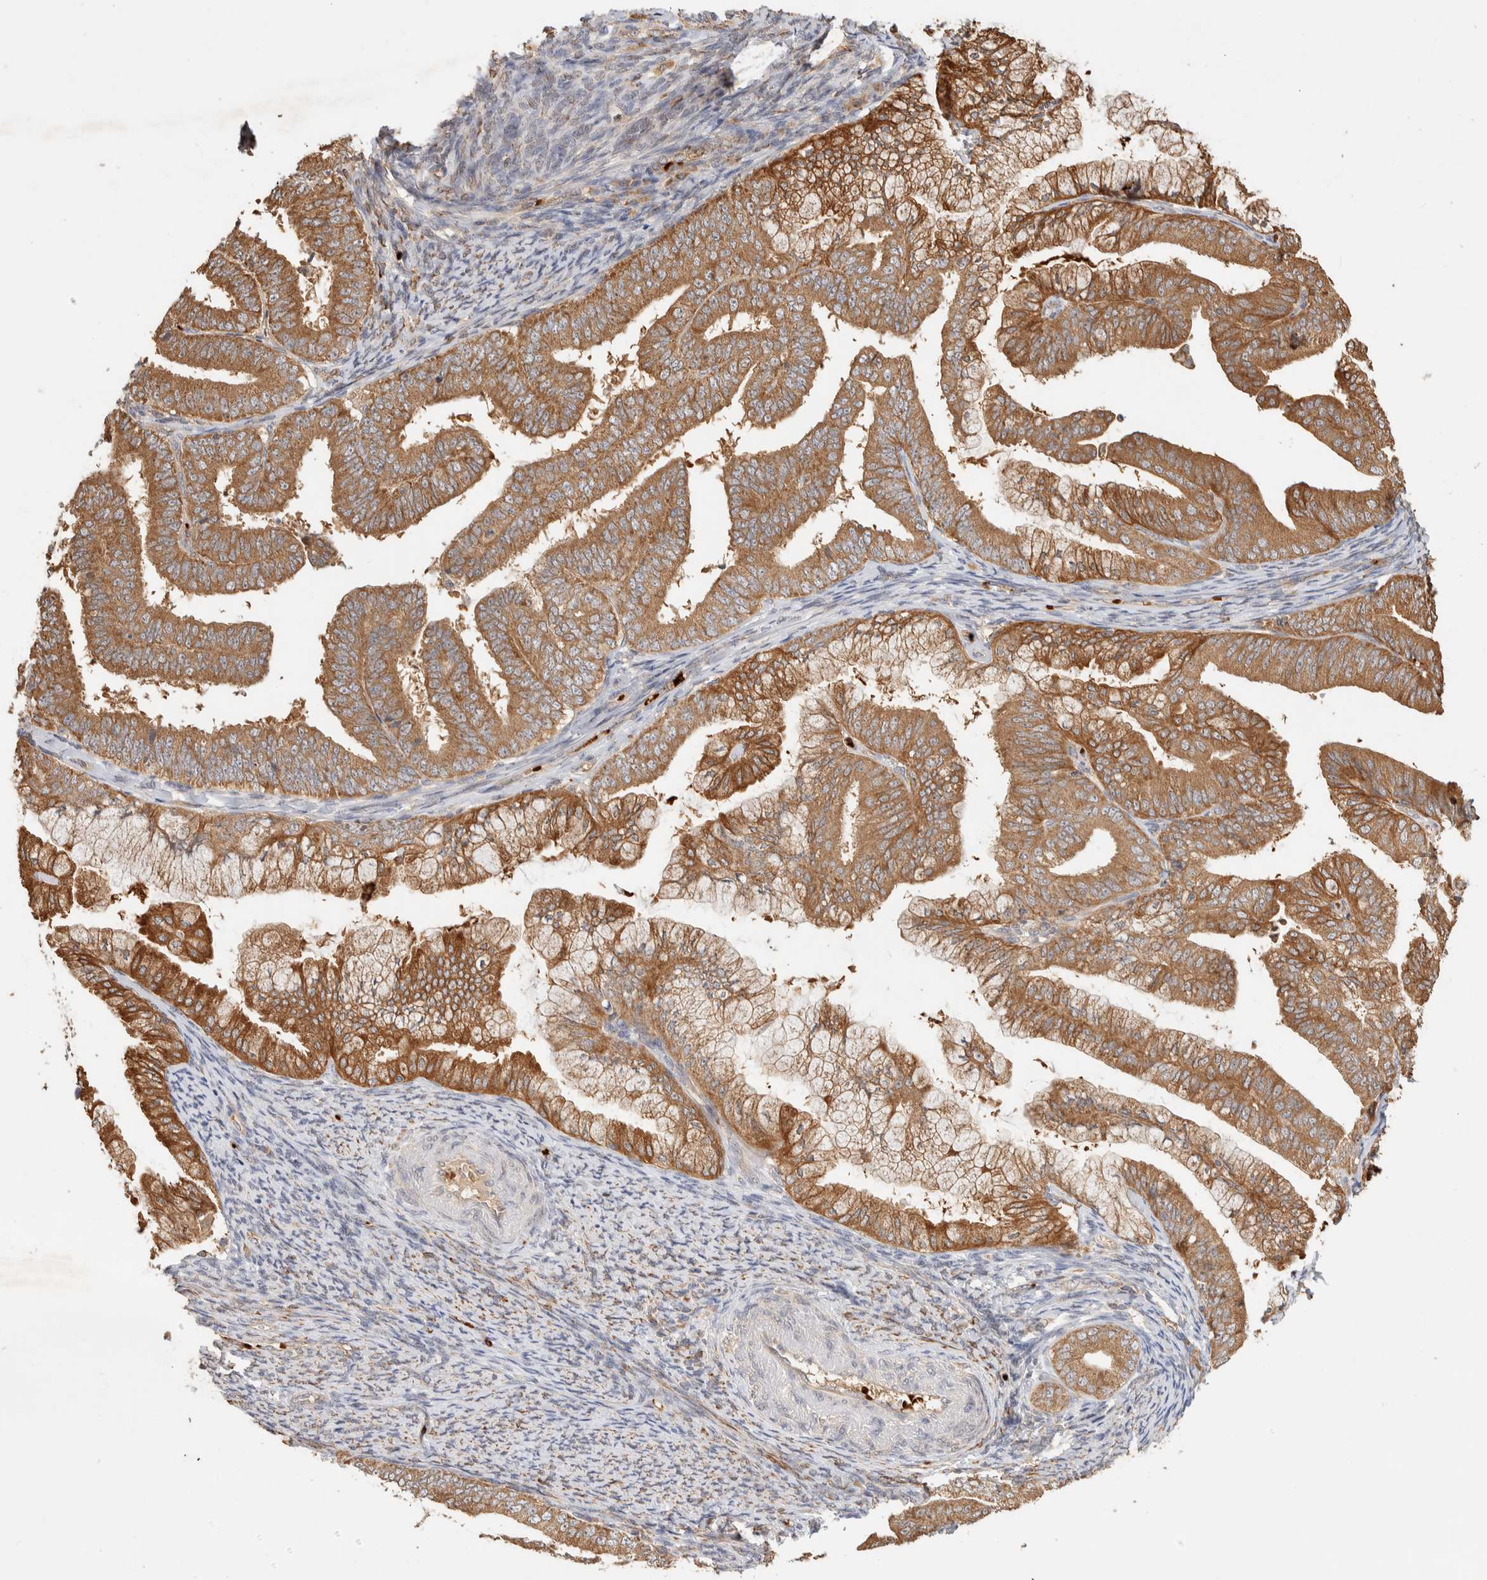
{"staining": {"intensity": "moderate", "quantity": ">75%", "location": "cytoplasmic/membranous"}, "tissue": "endometrial cancer", "cell_type": "Tumor cells", "image_type": "cancer", "snomed": [{"axis": "morphology", "description": "Adenocarcinoma, NOS"}, {"axis": "topography", "description": "Endometrium"}], "caption": "Immunohistochemistry (IHC) micrograph of neoplastic tissue: endometrial cancer stained using immunohistochemistry (IHC) demonstrates medium levels of moderate protein expression localized specifically in the cytoplasmic/membranous of tumor cells, appearing as a cytoplasmic/membranous brown color.", "gene": "TTI2", "patient": {"sex": "female", "age": 63}}